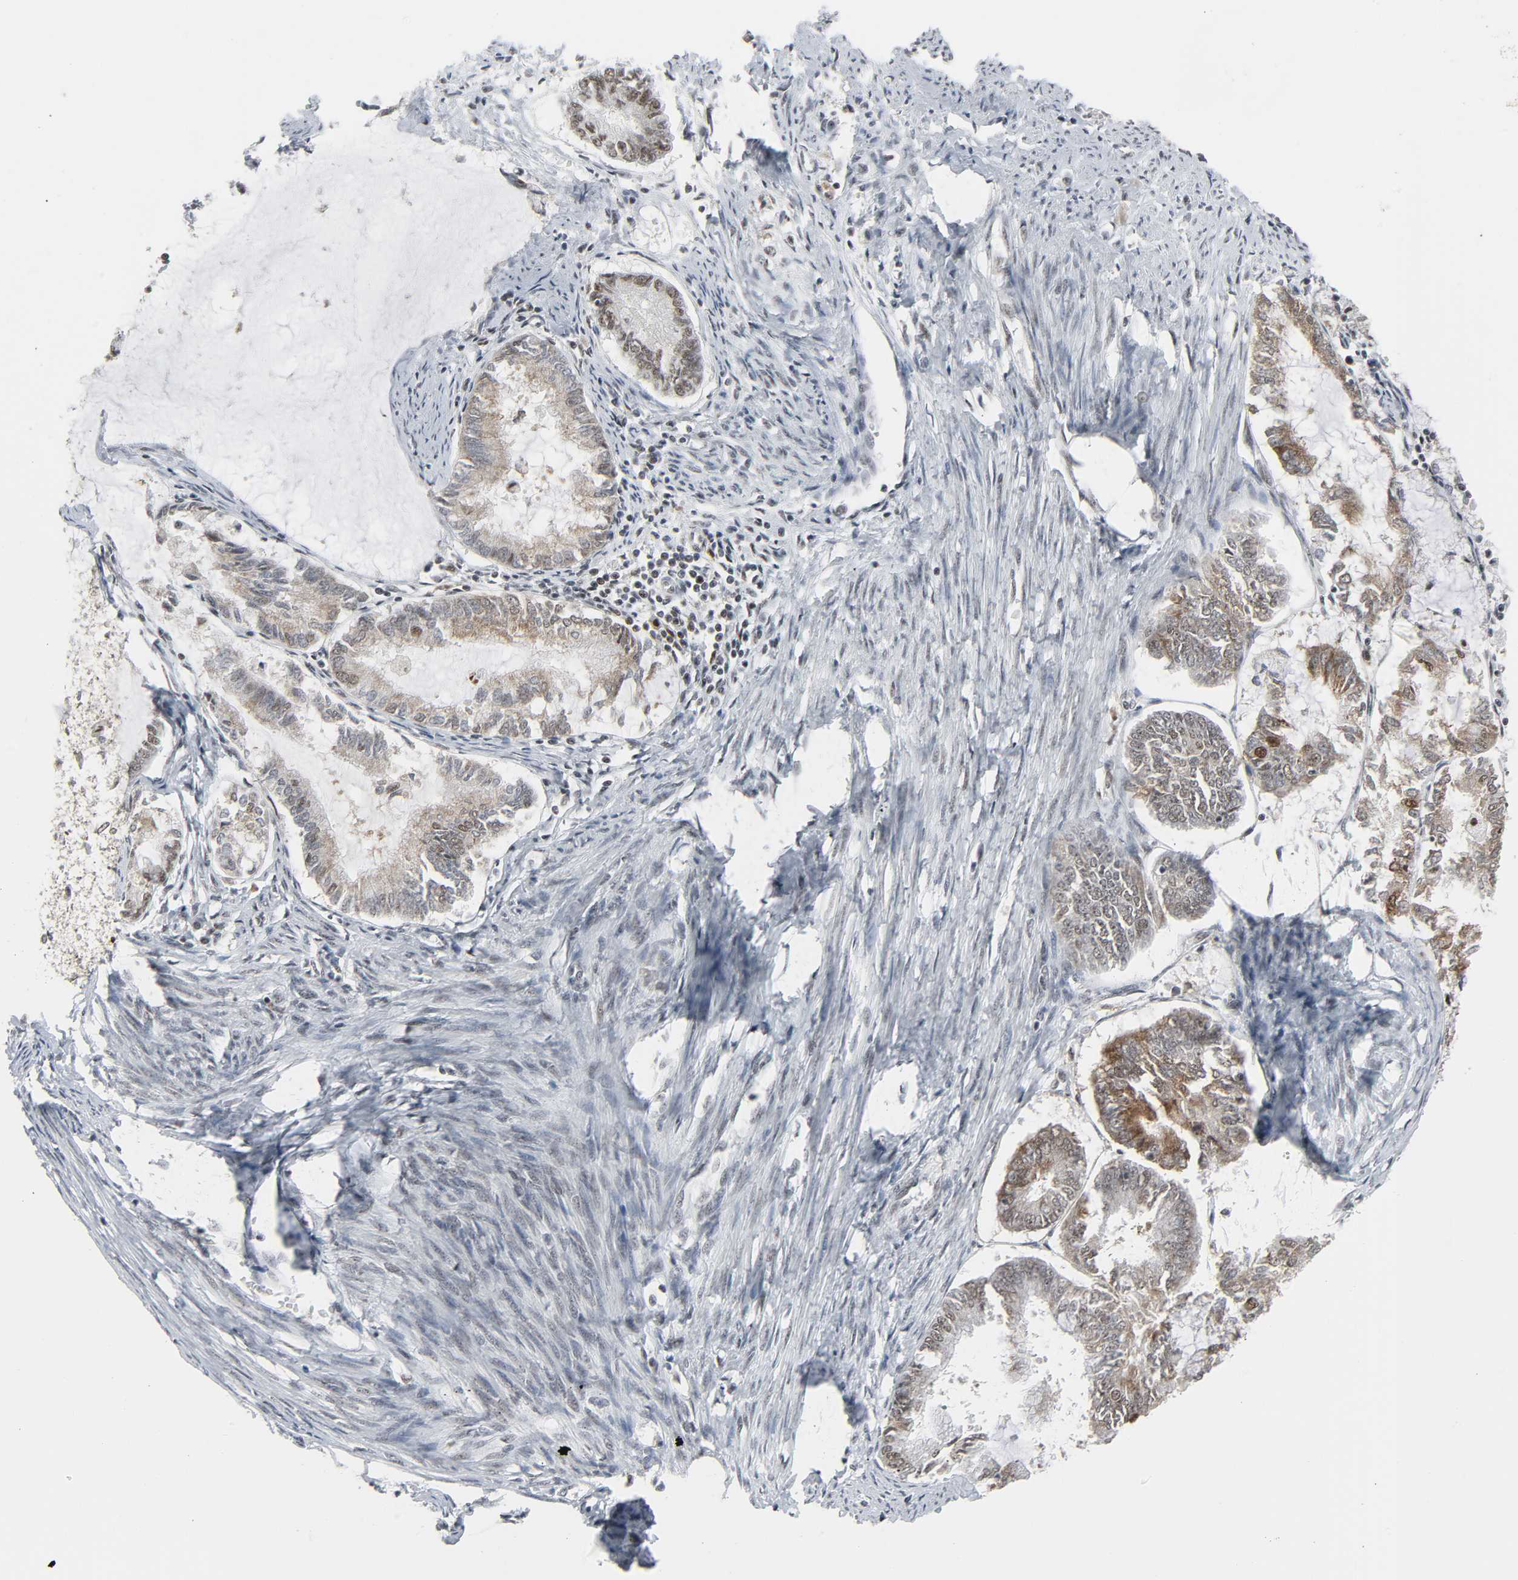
{"staining": {"intensity": "moderate", "quantity": ">75%", "location": "nuclear"}, "tissue": "endometrial cancer", "cell_type": "Tumor cells", "image_type": "cancer", "snomed": [{"axis": "morphology", "description": "Adenocarcinoma, NOS"}, {"axis": "topography", "description": "Endometrium"}], "caption": "The micrograph demonstrates staining of adenocarcinoma (endometrial), revealing moderate nuclear protein staining (brown color) within tumor cells. (IHC, brightfield microscopy, high magnification).", "gene": "CDK7", "patient": {"sex": "female", "age": 86}}